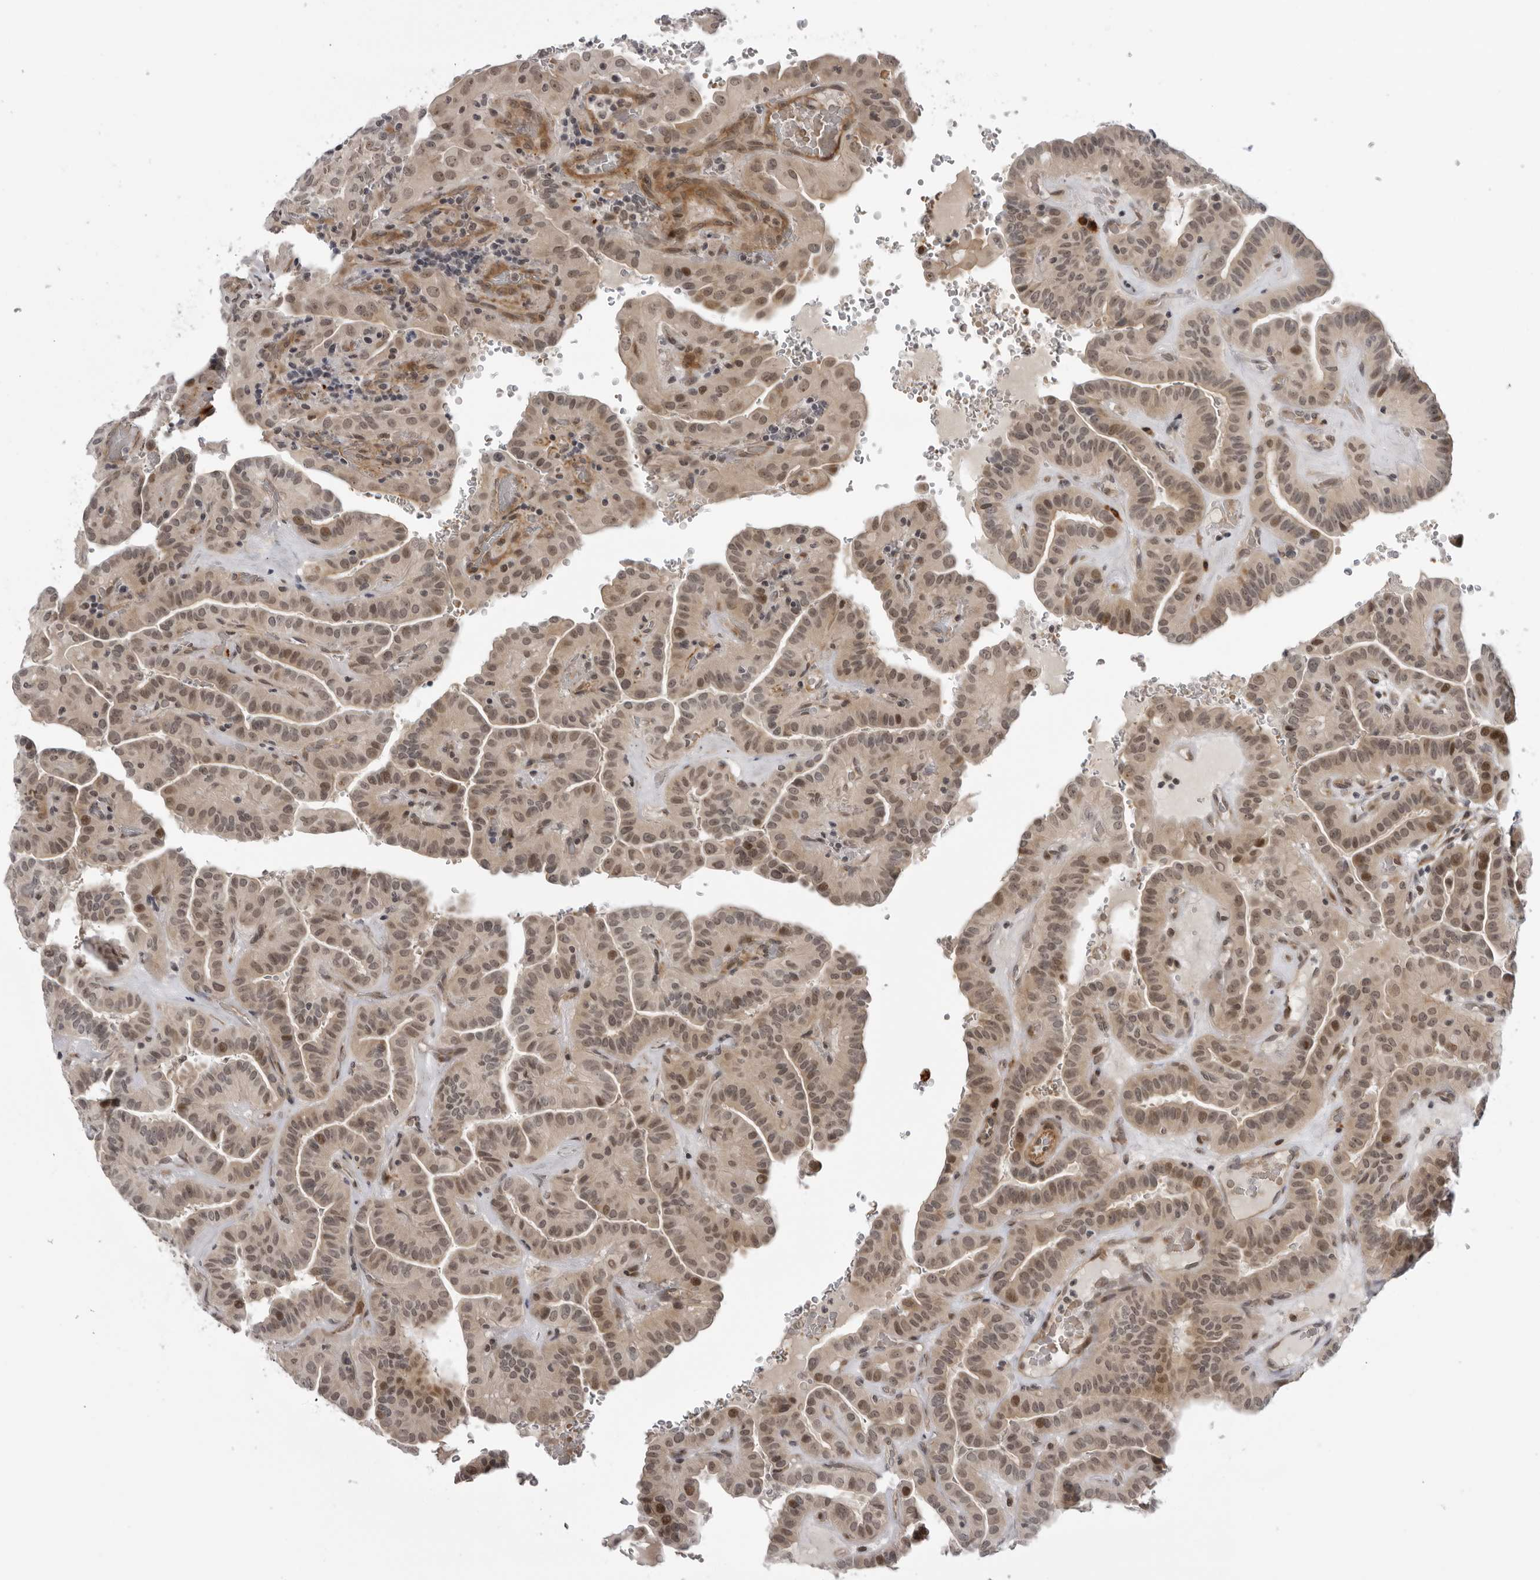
{"staining": {"intensity": "moderate", "quantity": ">75%", "location": "nuclear"}, "tissue": "thyroid cancer", "cell_type": "Tumor cells", "image_type": "cancer", "snomed": [{"axis": "morphology", "description": "Papillary adenocarcinoma, NOS"}, {"axis": "topography", "description": "Thyroid gland"}], "caption": "Protein expression analysis of human papillary adenocarcinoma (thyroid) reveals moderate nuclear positivity in about >75% of tumor cells.", "gene": "ALPK2", "patient": {"sex": "male", "age": 77}}